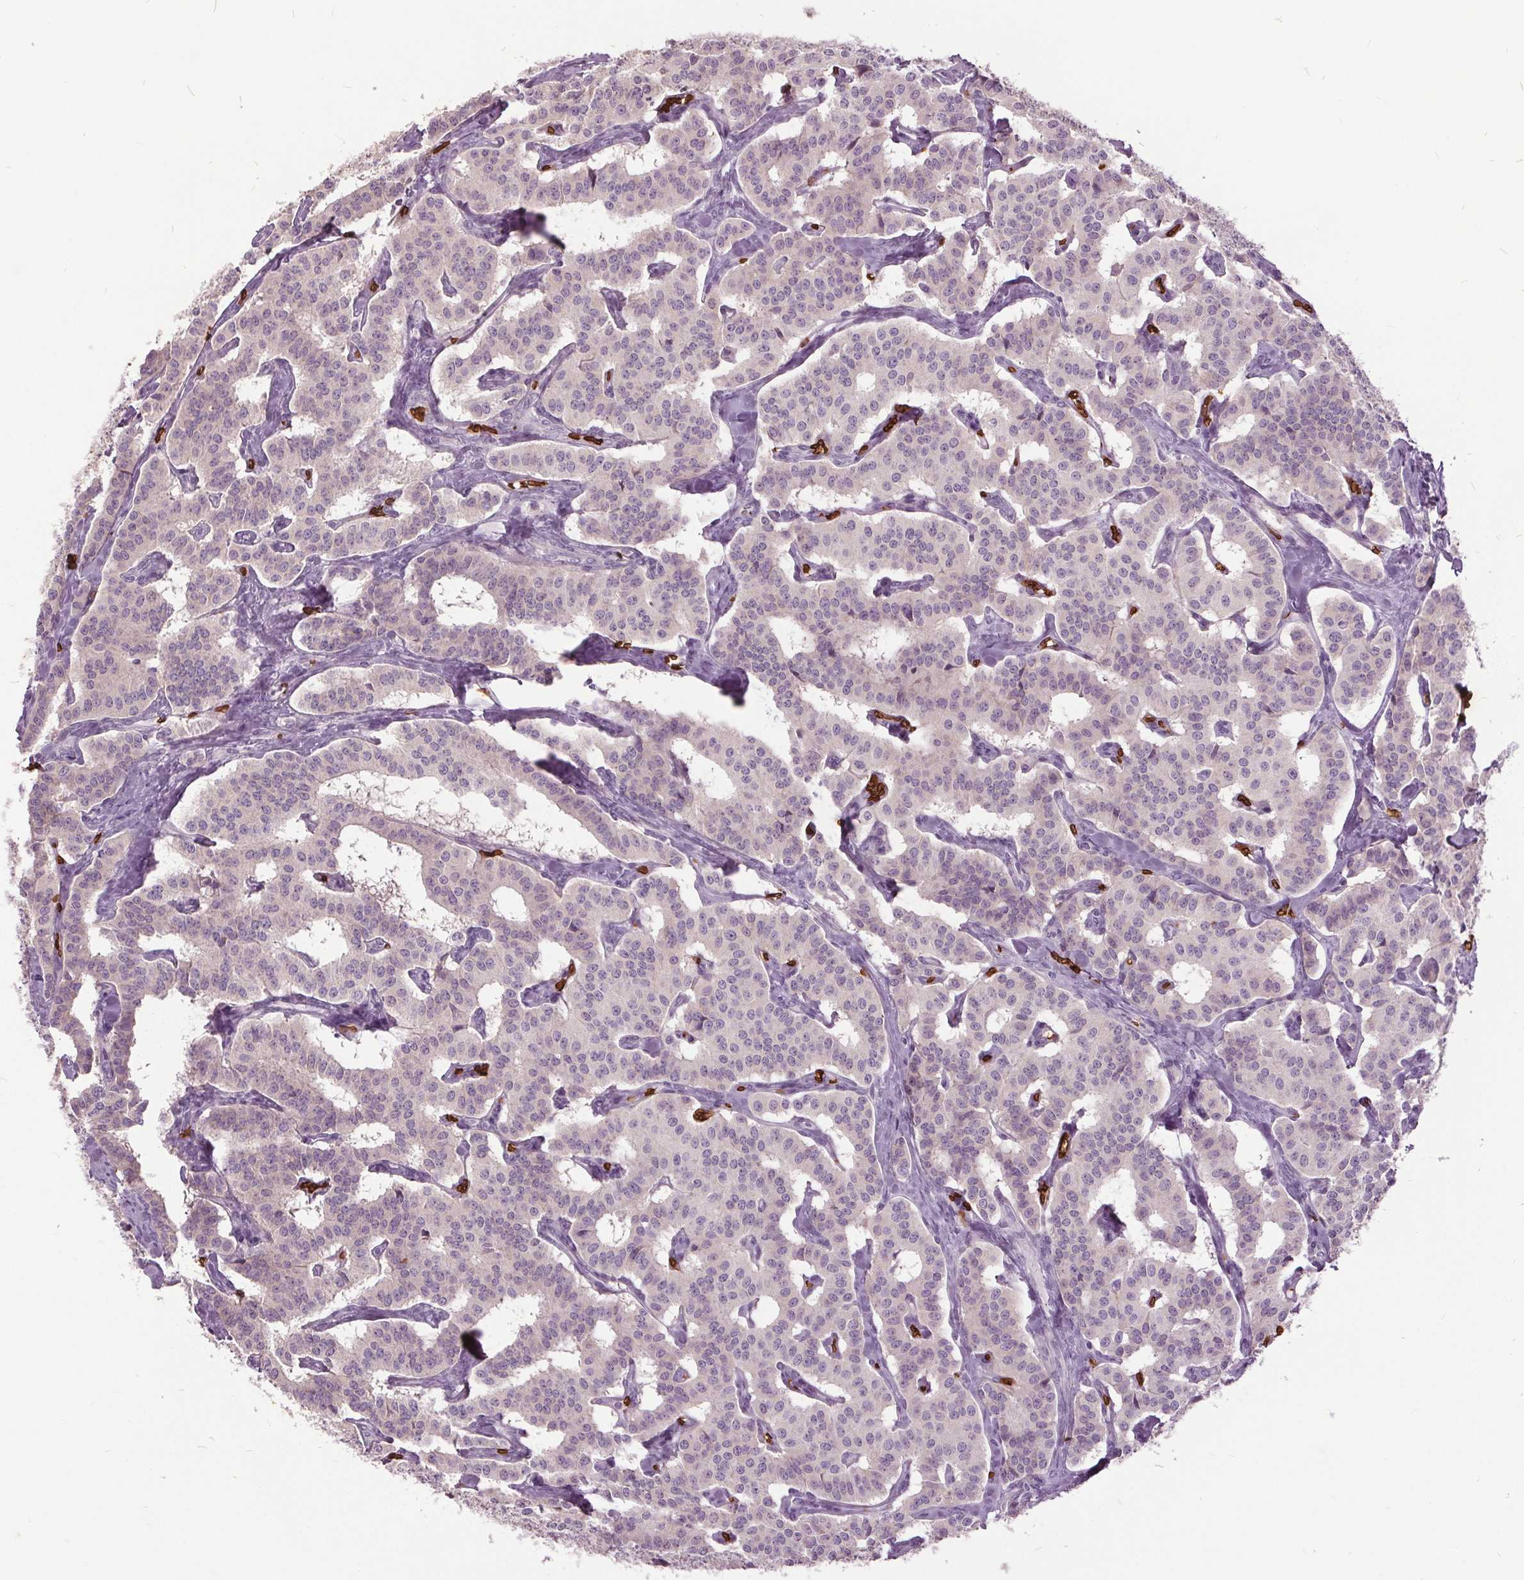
{"staining": {"intensity": "negative", "quantity": "none", "location": "none"}, "tissue": "carcinoid", "cell_type": "Tumor cells", "image_type": "cancer", "snomed": [{"axis": "morphology", "description": "Carcinoid, malignant, NOS"}, {"axis": "topography", "description": "Lung"}], "caption": "Protein analysis of malignant carcinoid demonstrates no significant positivity in tumor cells.", "gene": "SLC4A1", "patient": {"sex": "female", "age": 46}}